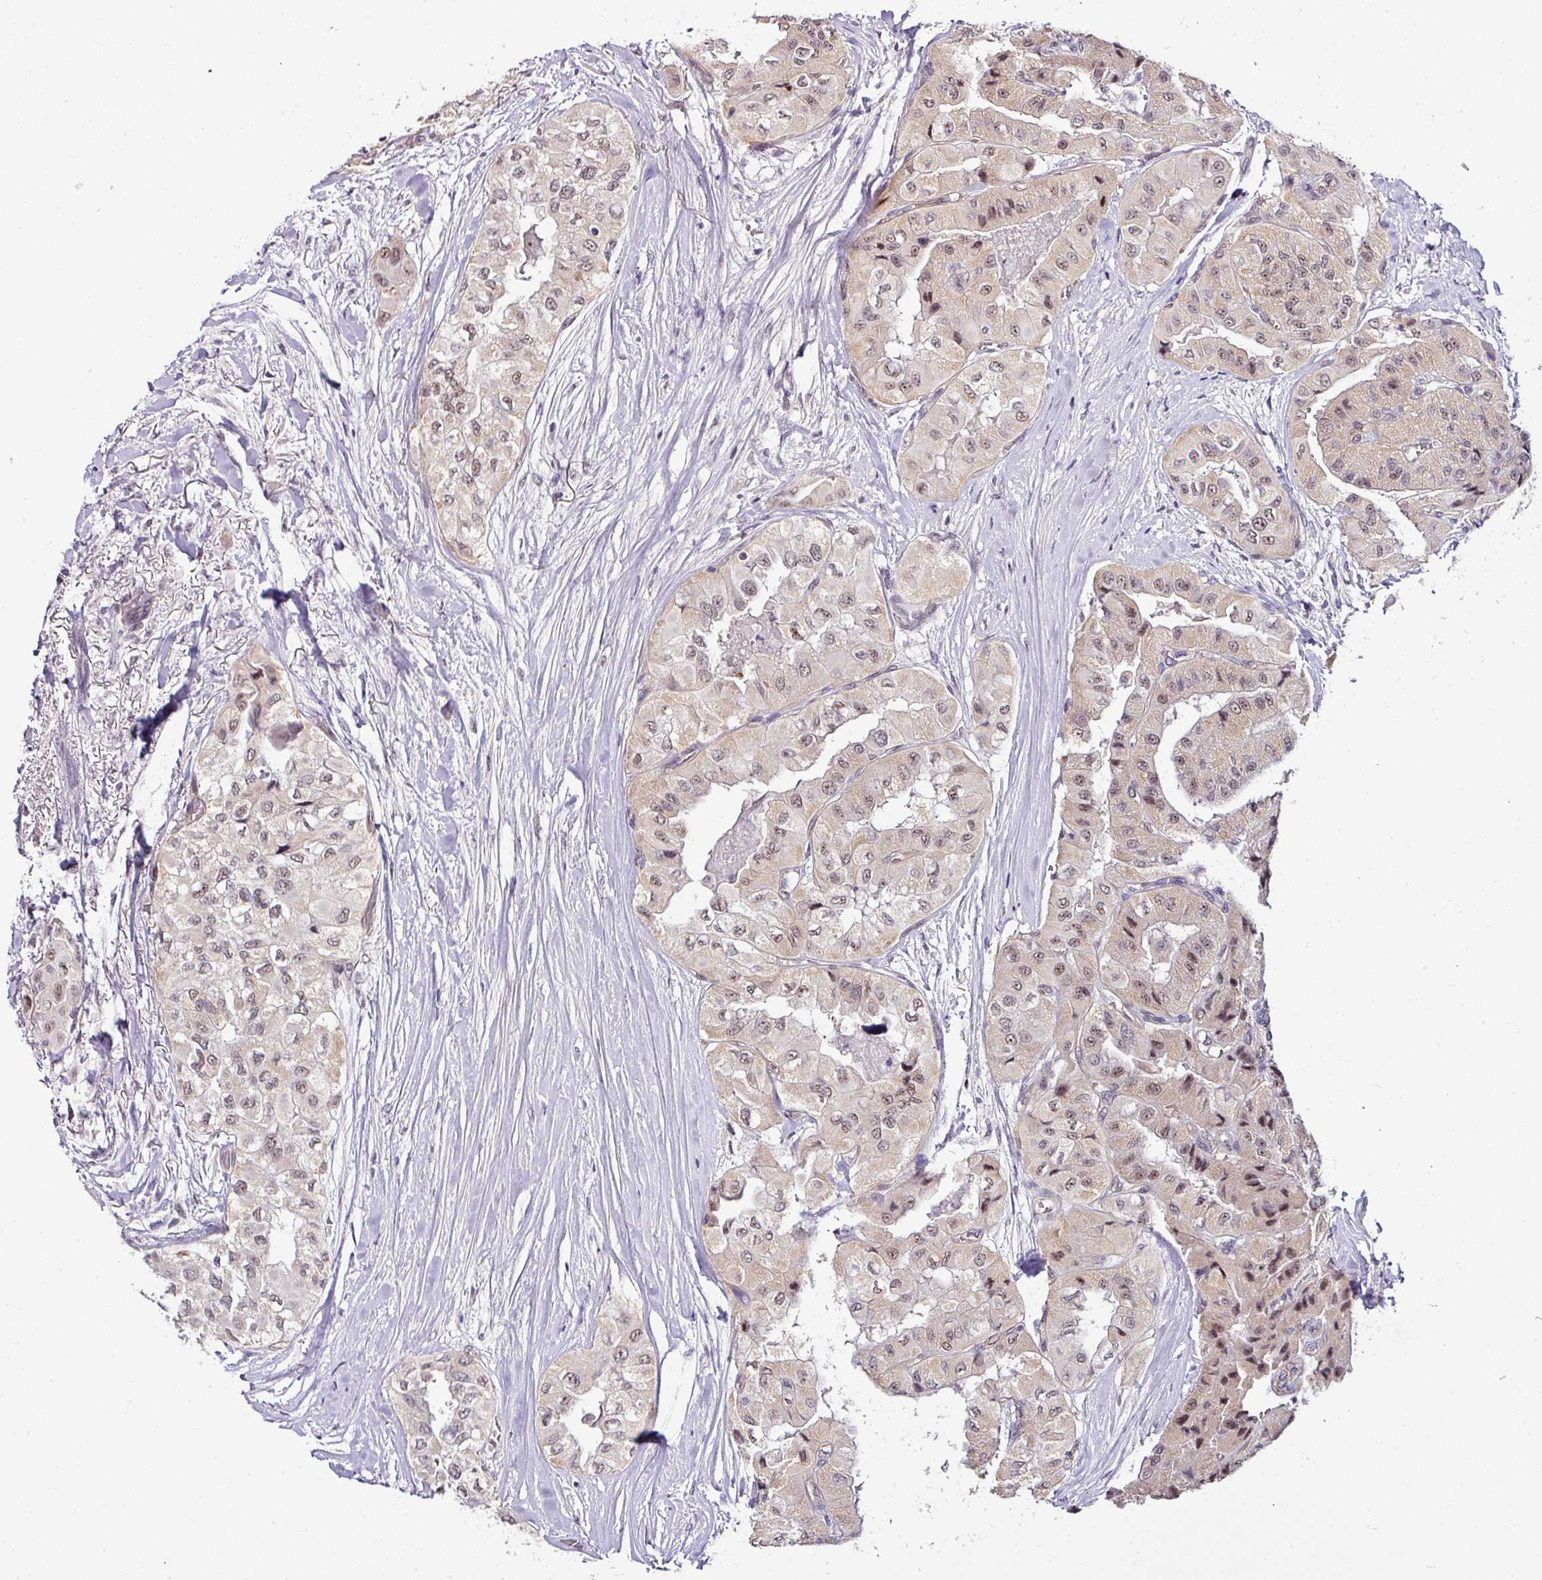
{"staining": {"intensity": "weak", "quantity": ">75%", "location": "nuclear"}, "tissue": "thyroid cancer", "cell_type": "Tumor cells", "image_type": "cancer", "snomed": [{"axis": "morphology", "description": "Papillary adenocarcinoma, NOS"}, {"axis": "topography", "description": "Thyroid gland"}], "caption": "Papillary adenocarcinoma (thyroid) stained with DAB (3,3'-diaminobenzidine) IHC reveals low levels of weak nuclear expression in about >75% of tumor cells. (brown staining indicates protein expression, while blue staining denotes nuclei).", "gene": "NAPSA", "patient": {"sex": "female", "age": 59}}